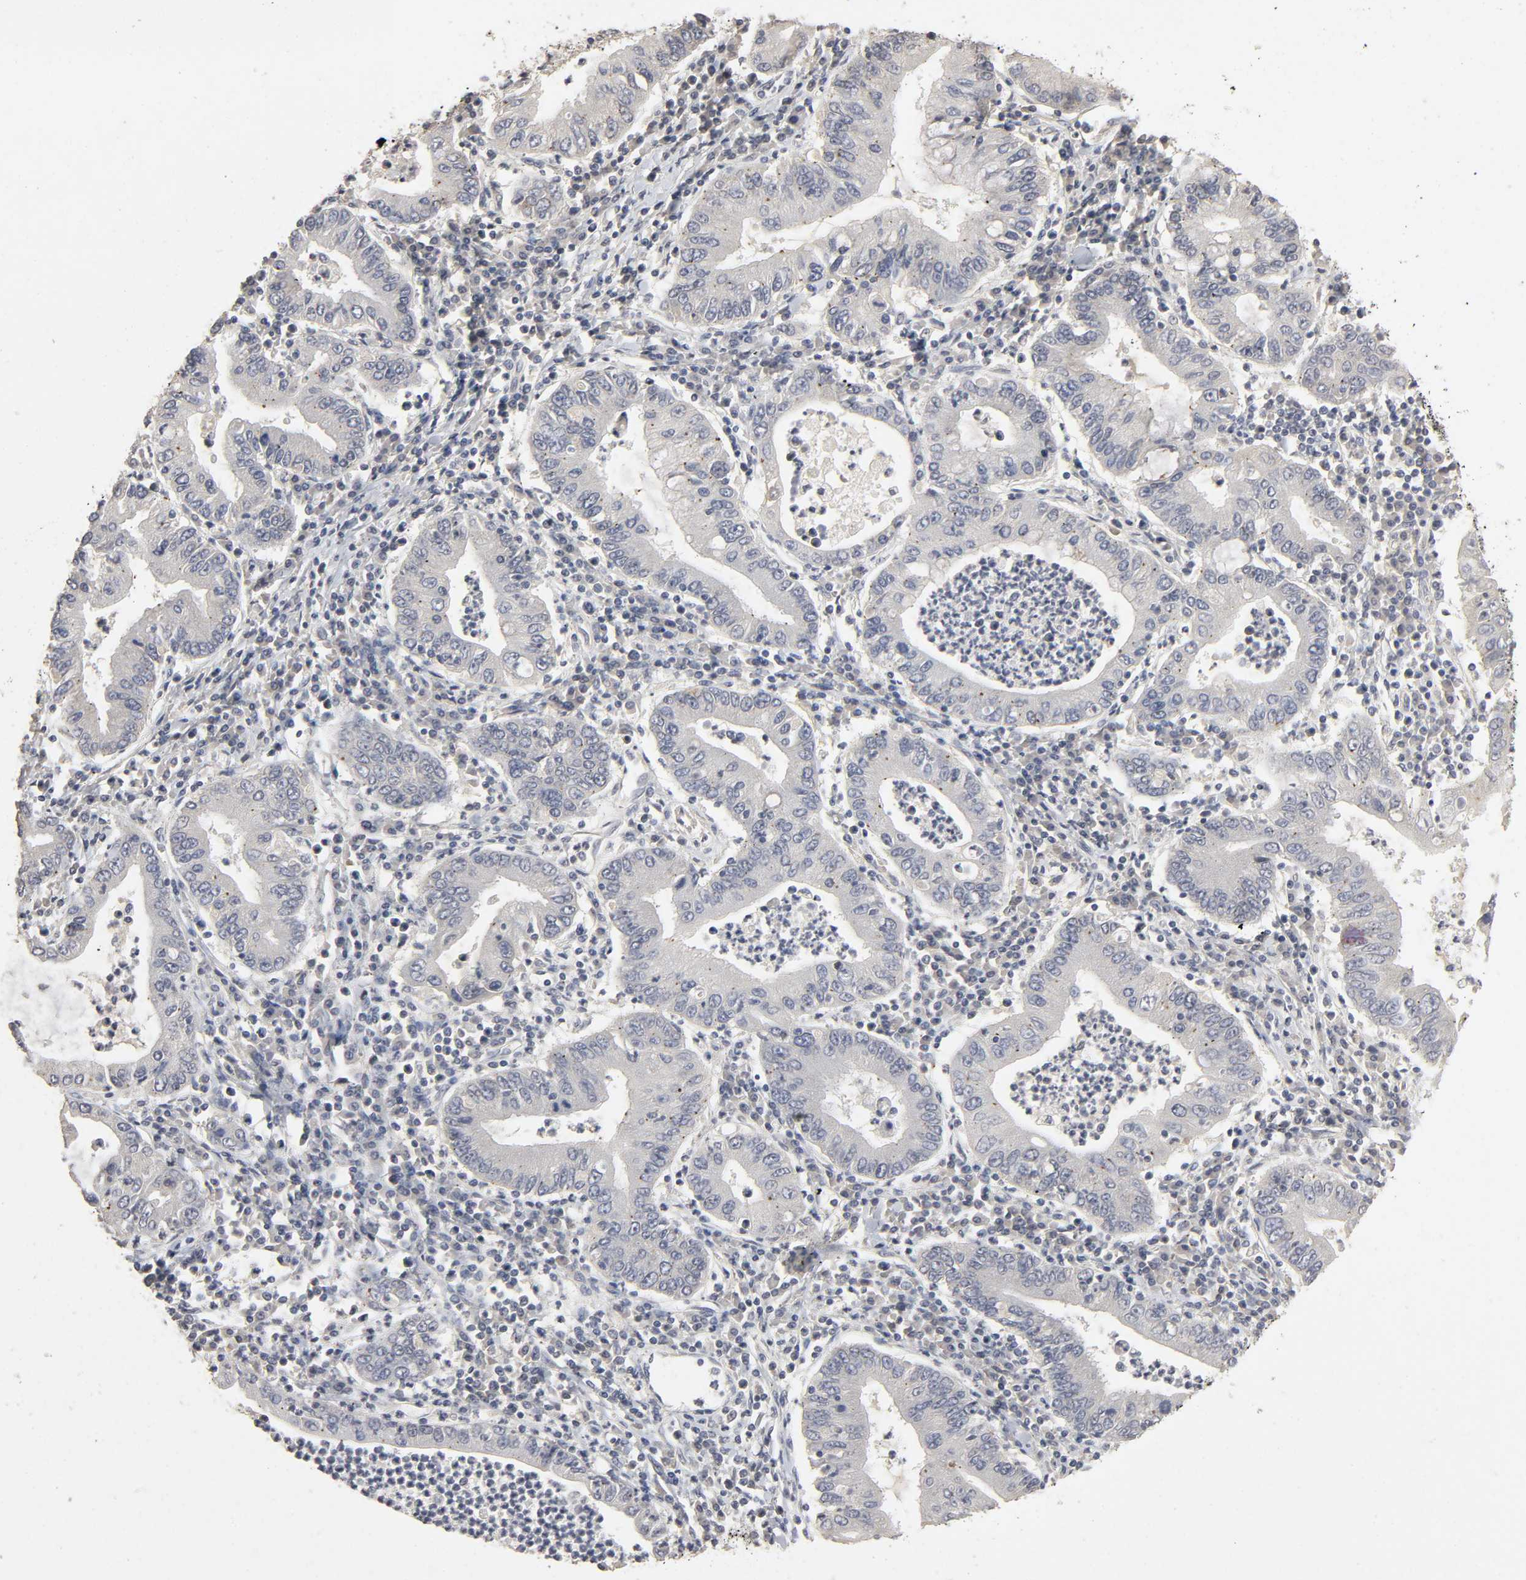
{"staining": {"intensity": "negative", "quantity": "none", "location": "none"}, "tissue": "stomach cancer", "cell_type": "Tumor cells", "image_type": "cancer", "snomed": [{"axis": "morphology", "description": "Normal tissue, NOS"}, {"axis": "morphology", "description": "Adenocarcinoma, NOS"}, {"axis": "topography", "description": "Esophagus"}, {"axis": "topography", "description": "Stomach, upper"}, {"axis": "topography", "description": "Peripheral nerve tissue"}], "caption": "The histopathology image reveals no significant staining in tumor cells of adenocarcinoma (stomach).", "gene": "SLC10A2", "patient": {"sex": "male", "age": 62}}